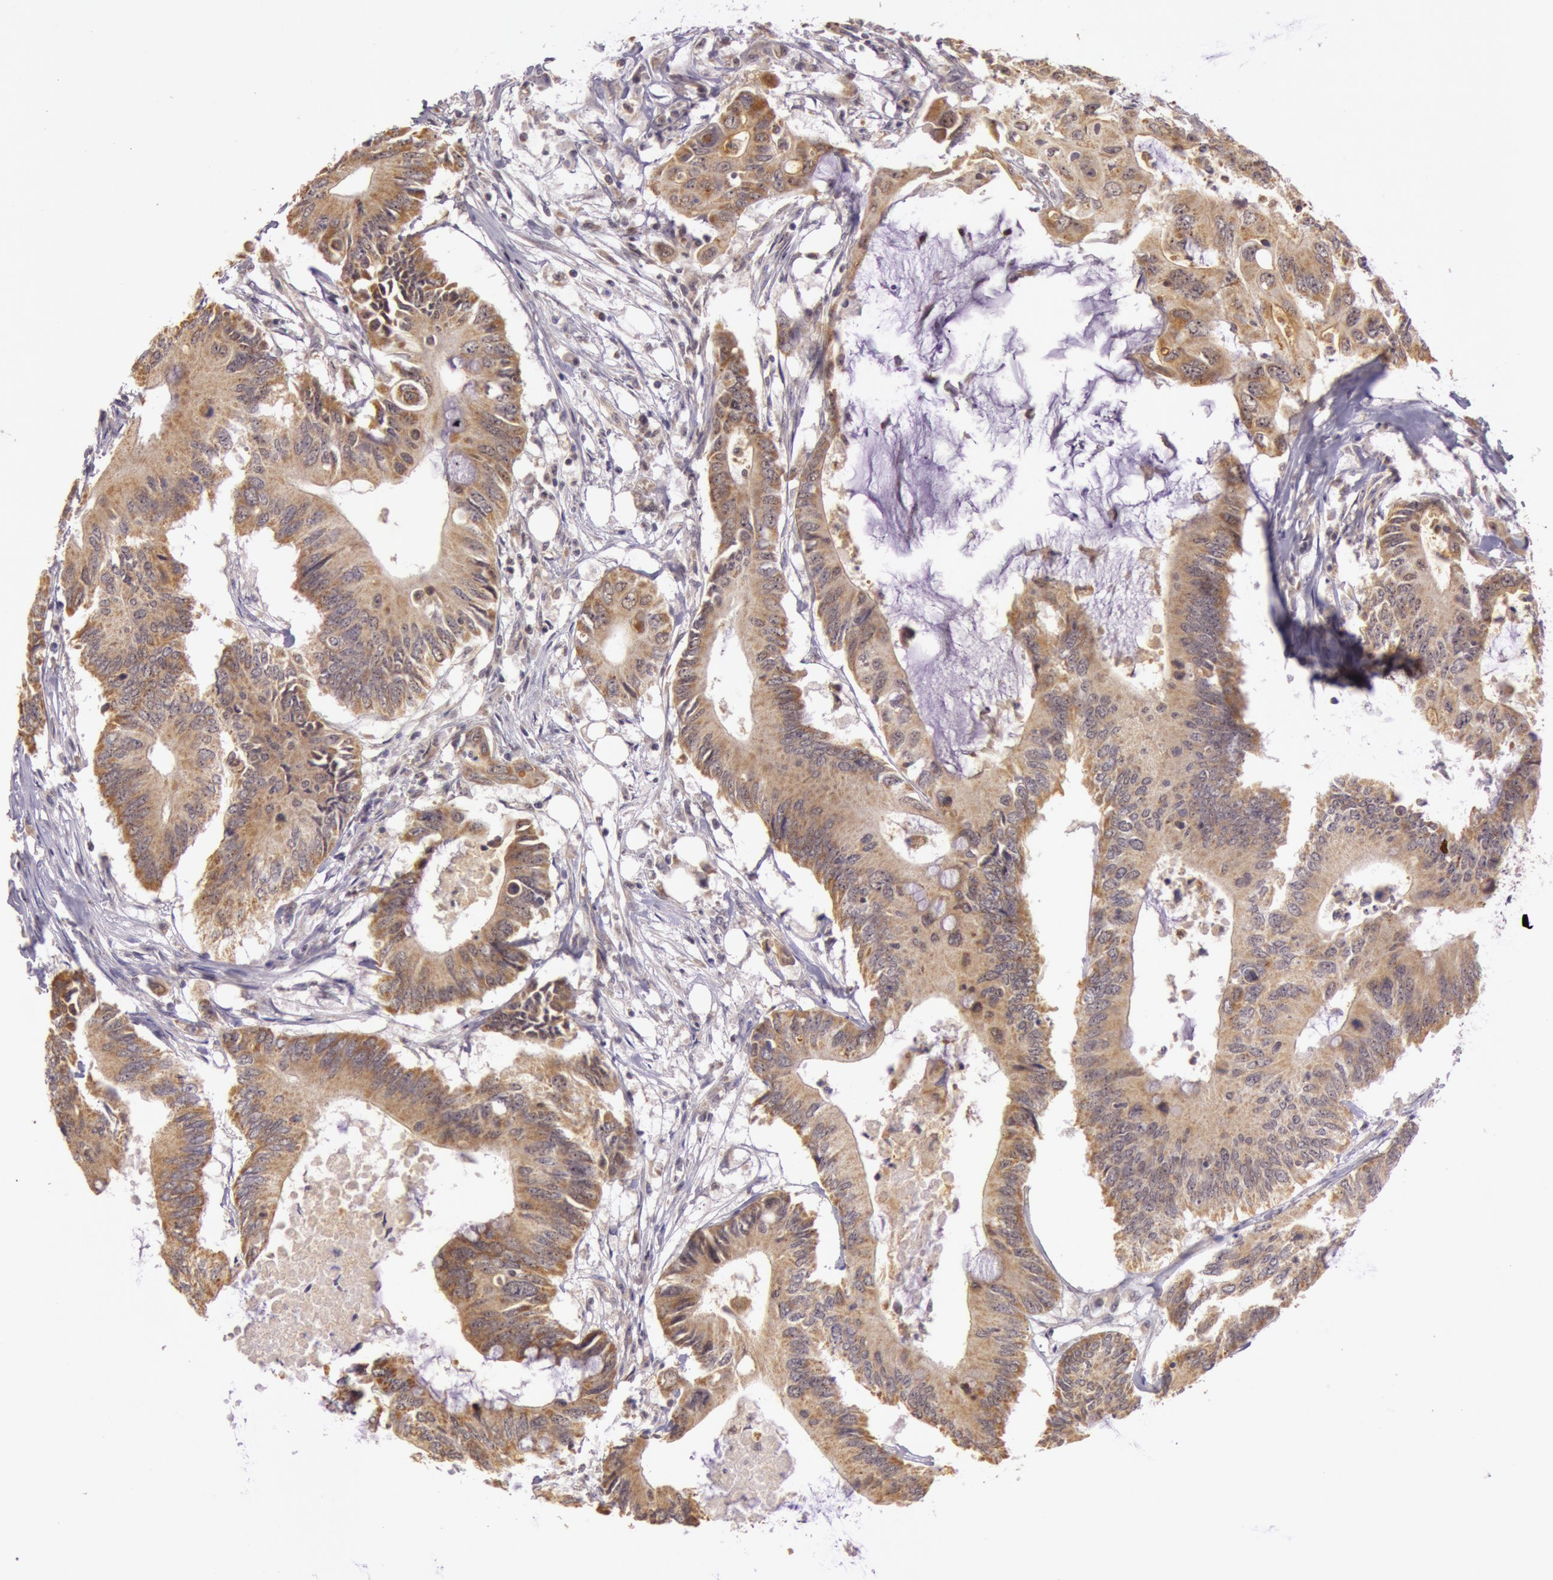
{"staining": {"intensity": "moderate", "quantity": ">75%", "location": "cytoplasmic/membranous"}, "tissue": "colorectal cancer", "cell_type": "Tumor cells", "image_type": "cancer", "snomed": [{"axis": "morphology", "description": "Adenocarcinoma, NOS"}, {"axis": "topography", "description": "Colon"}], "caption": "Immunohistochemical staining of colorectal adenocarcinoma shows medium levels of moderate cytoplasmic/membranous protein positivity in about >75% of tumor cells.", "gene": "CDK16", "patient": {"sex": "male", "age": 71}}